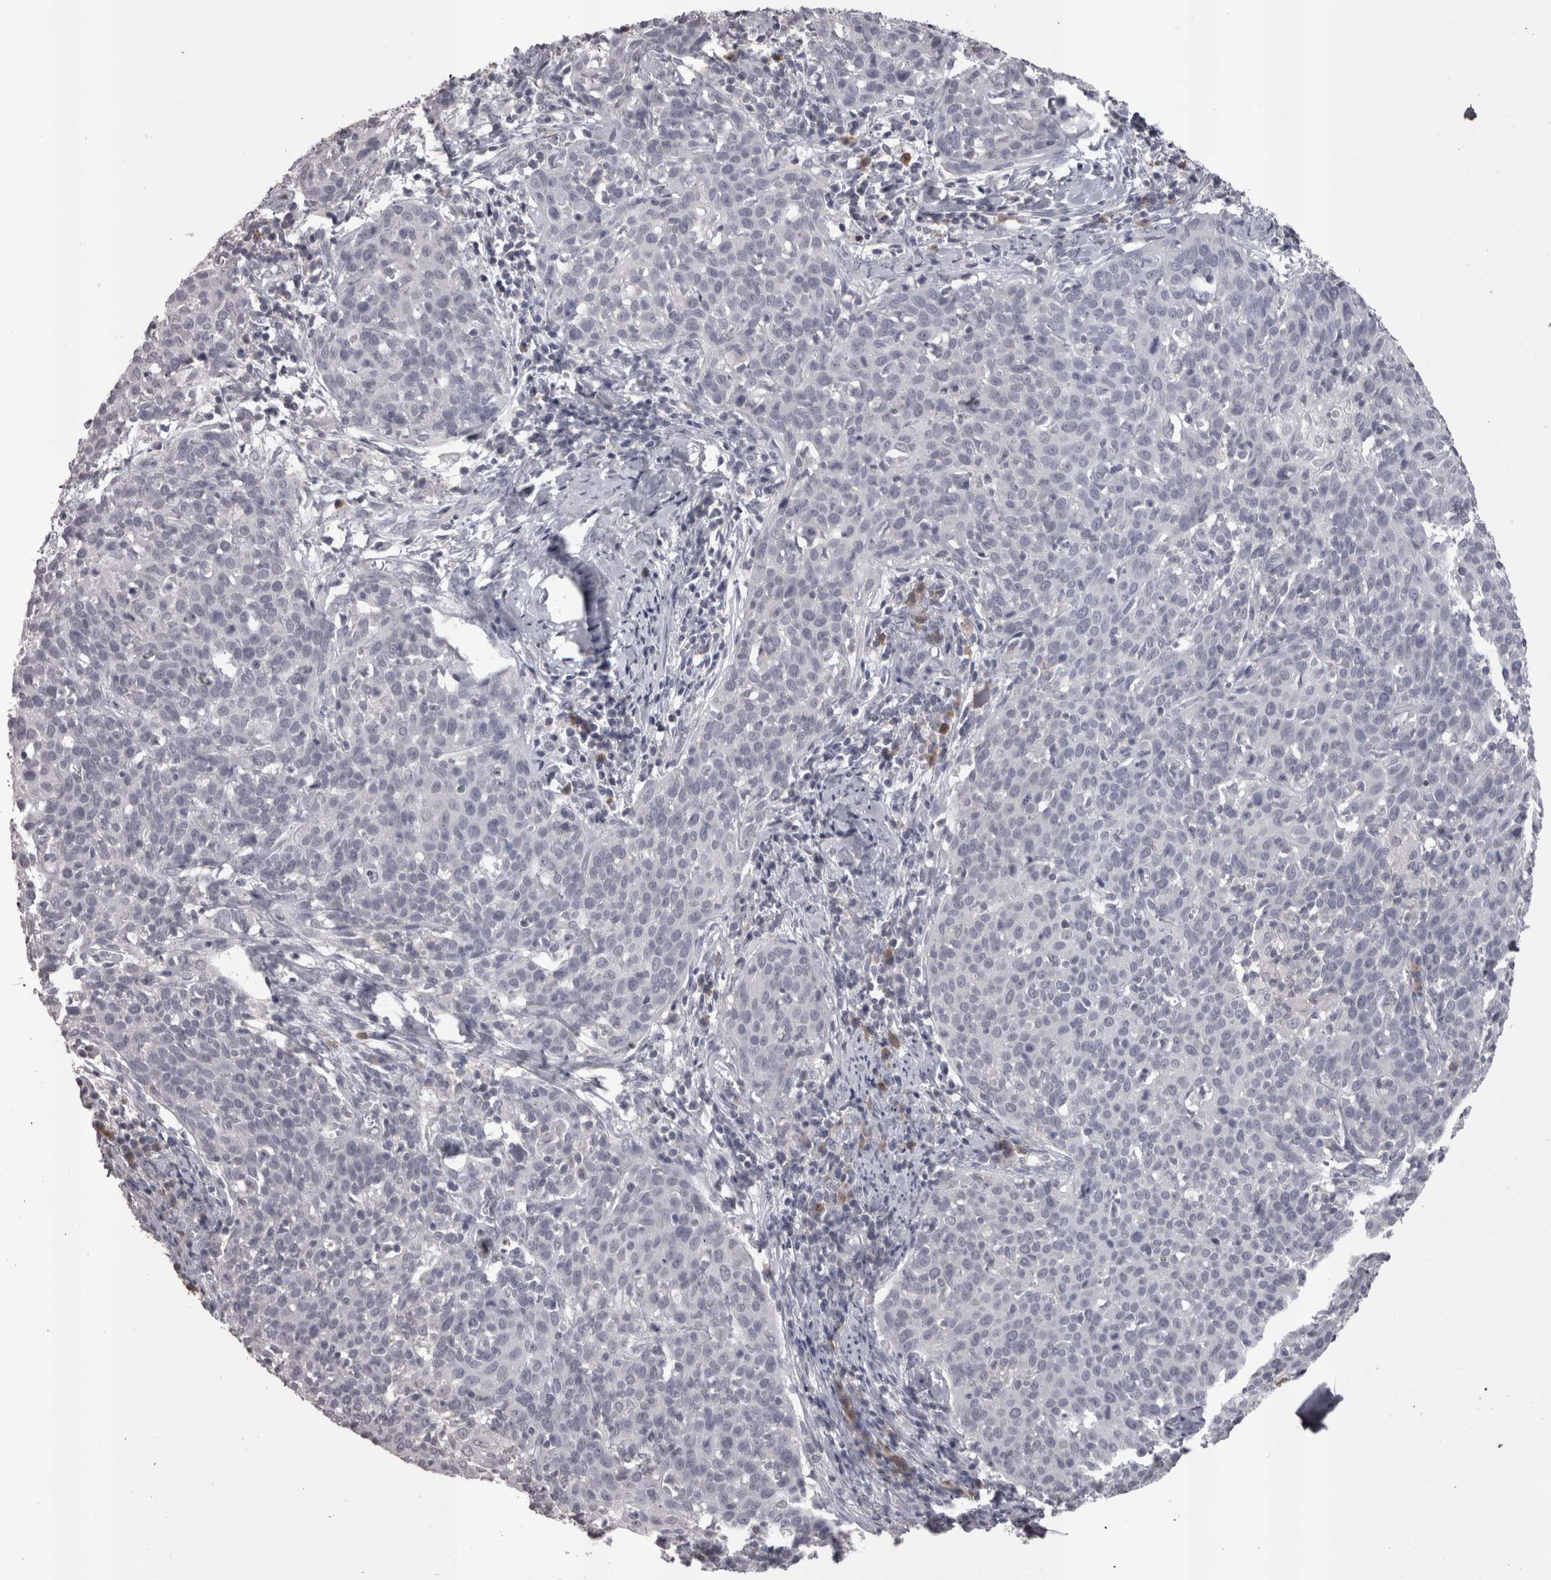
{"staining": {"intensity": "negative", "quantity": "none", "location": "none"}, "tissue": "cervical cancer", "cell_type": "Tumor cells", "image_type": "cancer", "snomed": [{"axis": "morphology", "description": "Squamous cell carcinoma, NOS"}, {"axis": "topography", "description": "Cervix"}], "caption": "Image shows no significant protein staining in tumor cells of cervical cancer.", "gene": "LAX1", "patient": {"sex": "female", "age": 38}}